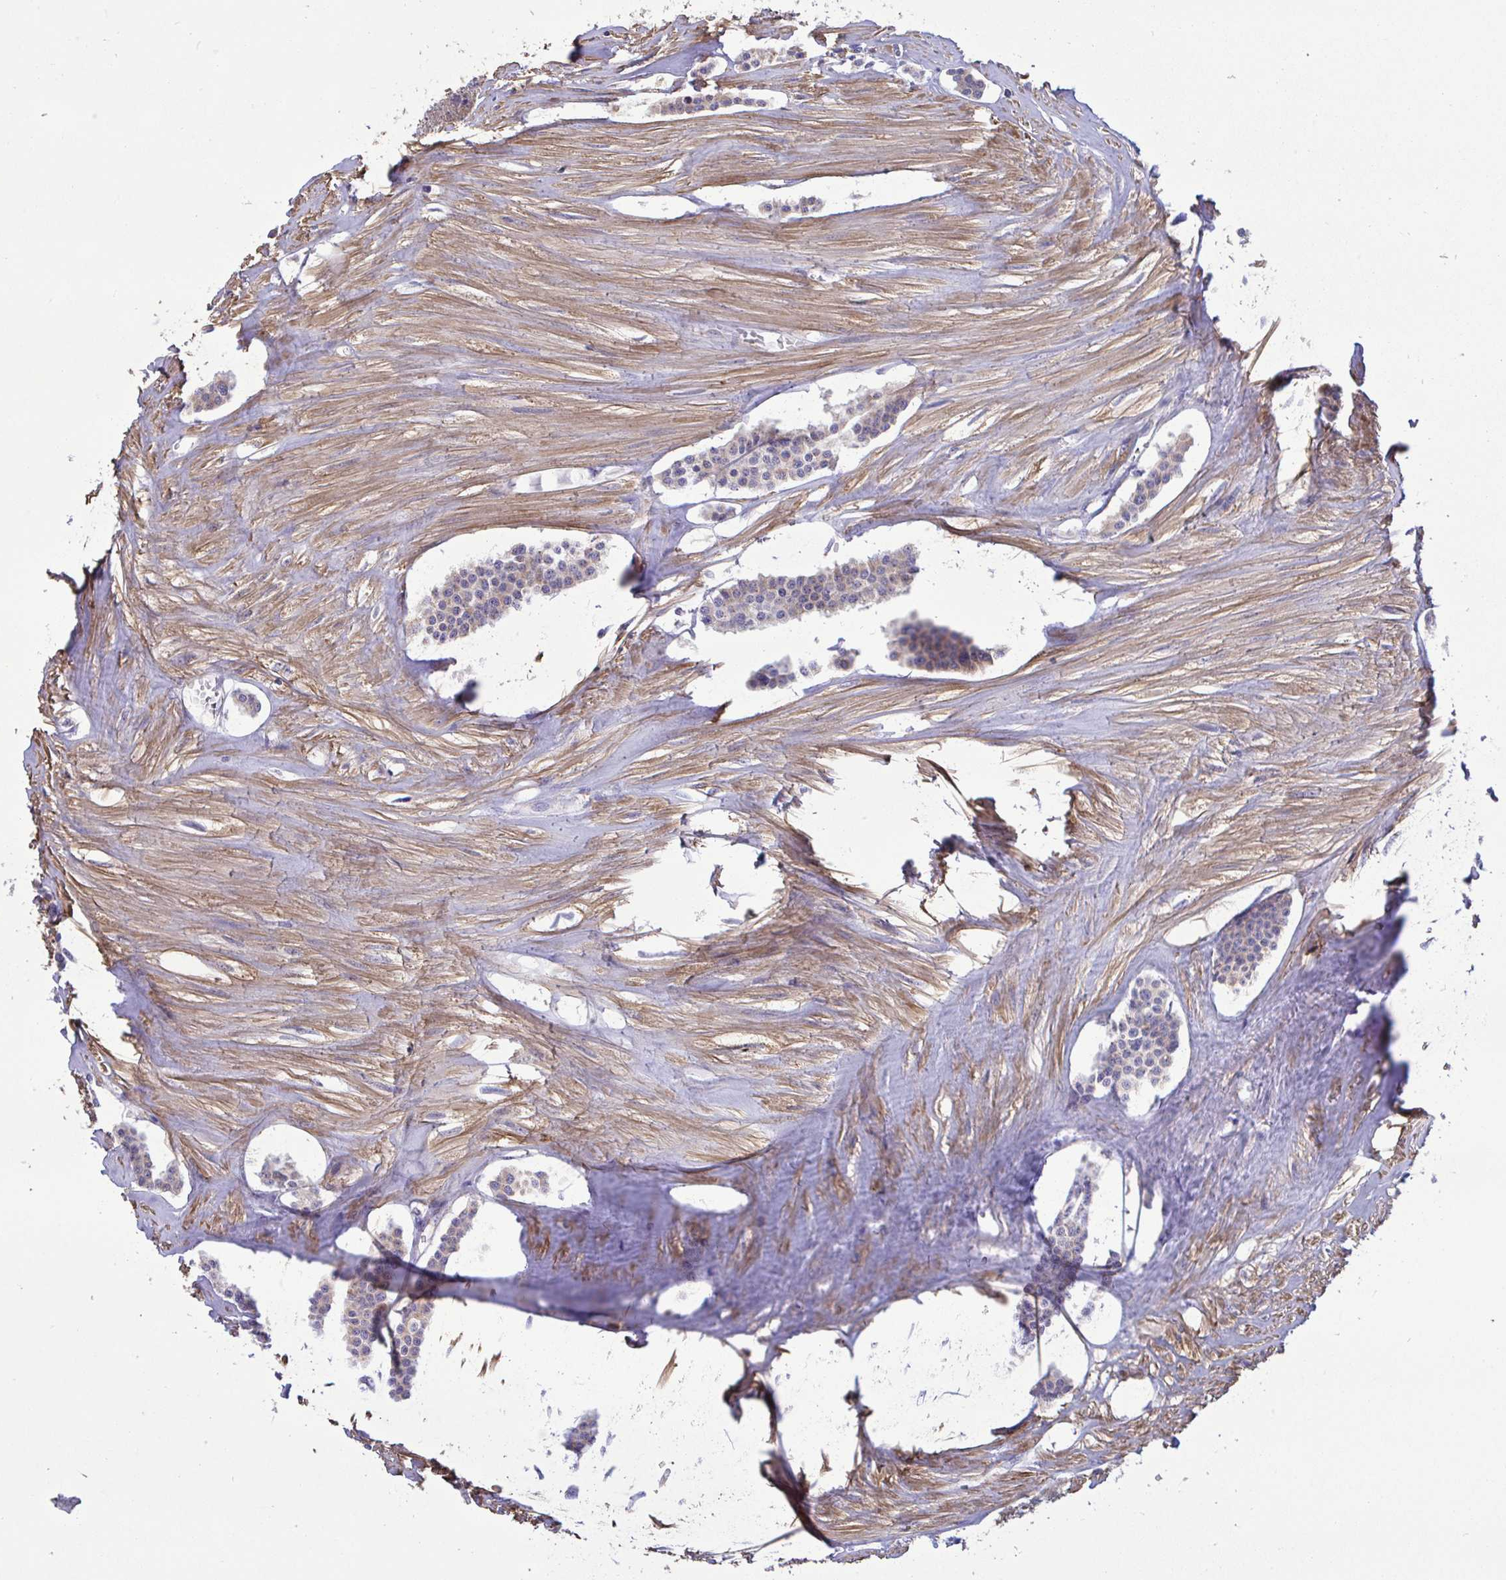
{"staining": {"intensity": "weak", "quantity": "25%-75%", "location": "cytoplasmic/membranous"}, "tissue": "carcinoid", "cell_type": "Tumor cells", "image_type": "cancer", "snomed": [{"axis": "morphology", "description": "Carcinoid, malignant, NOS"}, {"axis": "topography", "description": "Small intestine"}], "caption": "This is an image of immunohistochemistry staining of carcinoid (malignant), which shows weak positivity in the cytoplasmic/membranous of tumor cells.", "gene": "SARS2", "patient": {"sex": "male", "age": 60}}